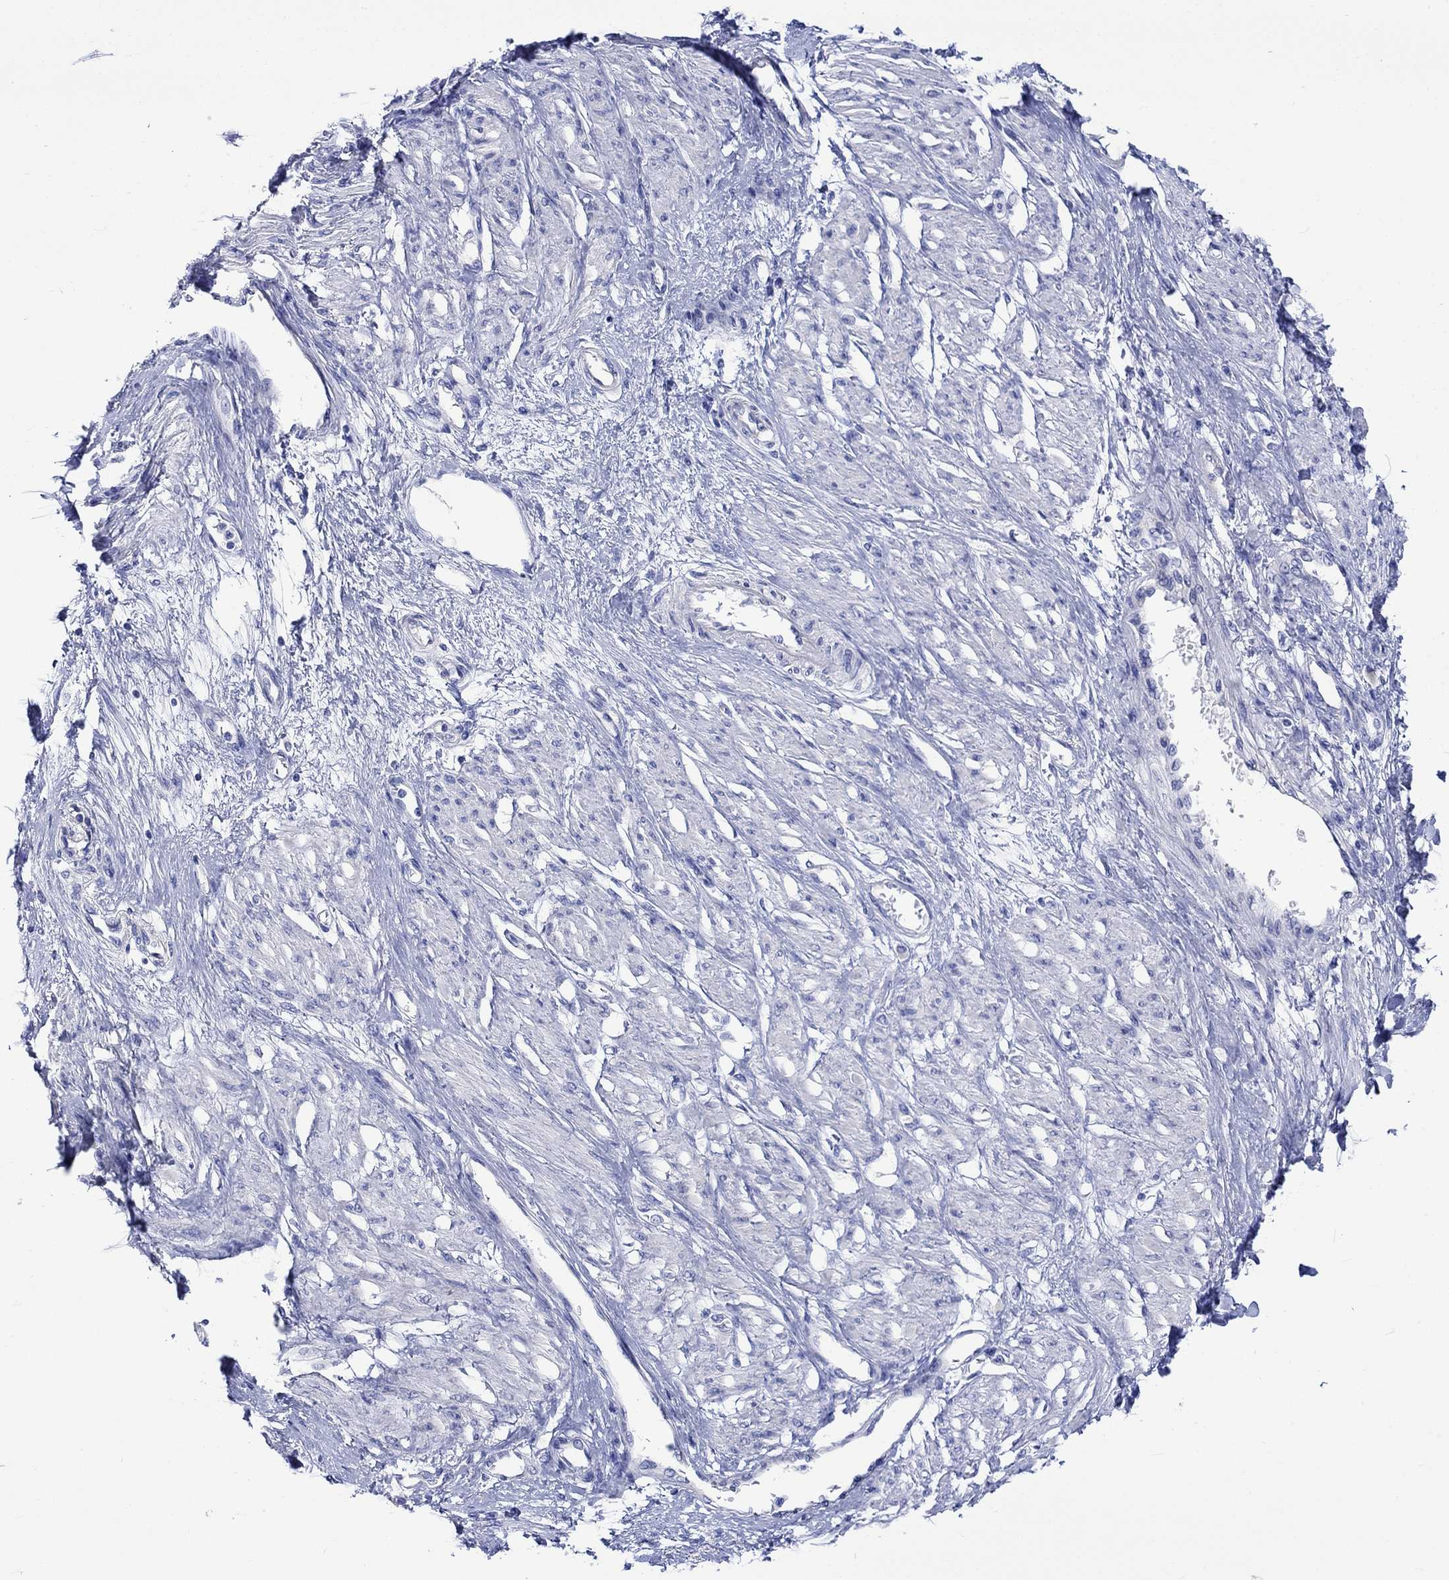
{"staining": {"intensity": "negative", "quantity": "none", "location": "none"}, "tissue": "smooth muscle", "cell_type": "Smooth muscle cells", "image_type": "normal", "snomed": [{"axis": "morphology", "description": "Normal tissue, NOS"}, {"axis": "topography", "description": "Smooth muscle"}, {"axis": "topography", "description": "Uterus"}], "caption": "Normal smooth muscle was stained to show a protein in brown. There is no significant expression in smooth muscle cells.", "gene": "HARBI1", "patient": {"sex": "female", "age": 39}}